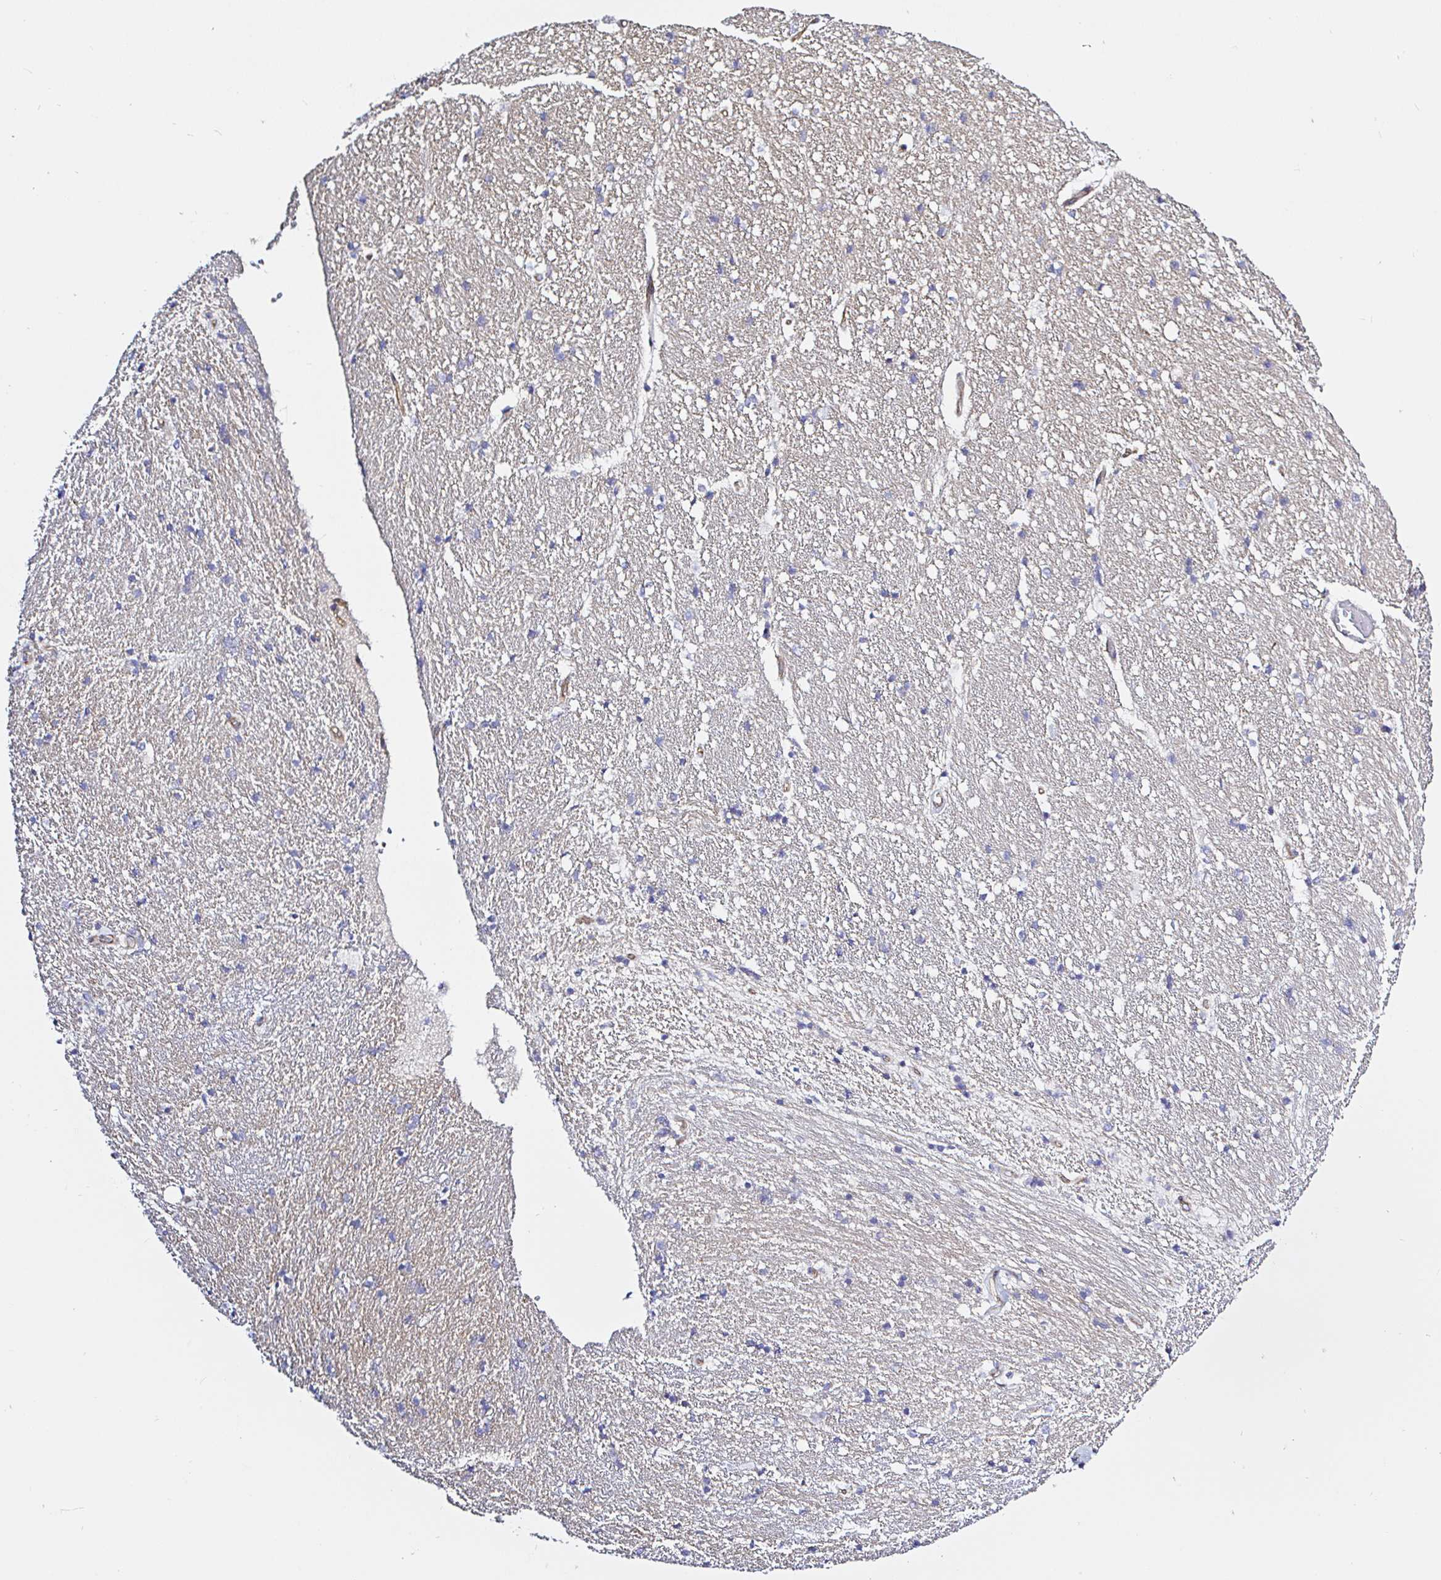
{"staining": {"intensity": "negative", "quantity": "none", "location": "none"}, "tissue": "hippocampus", "cell_type": "Glial cells", "image_type": "normal", "snomed": [{"axis": "morphology", "description": "Normal tissue, NOS"}, {"axis": "topography", "description": "Hippocampus"}], "caption": "Immunohistochemistry of normal hippocampus exhibits no staining in glial cells.", "gene": "ARL4D", "patient": {"sex": "male", "age": 63}}